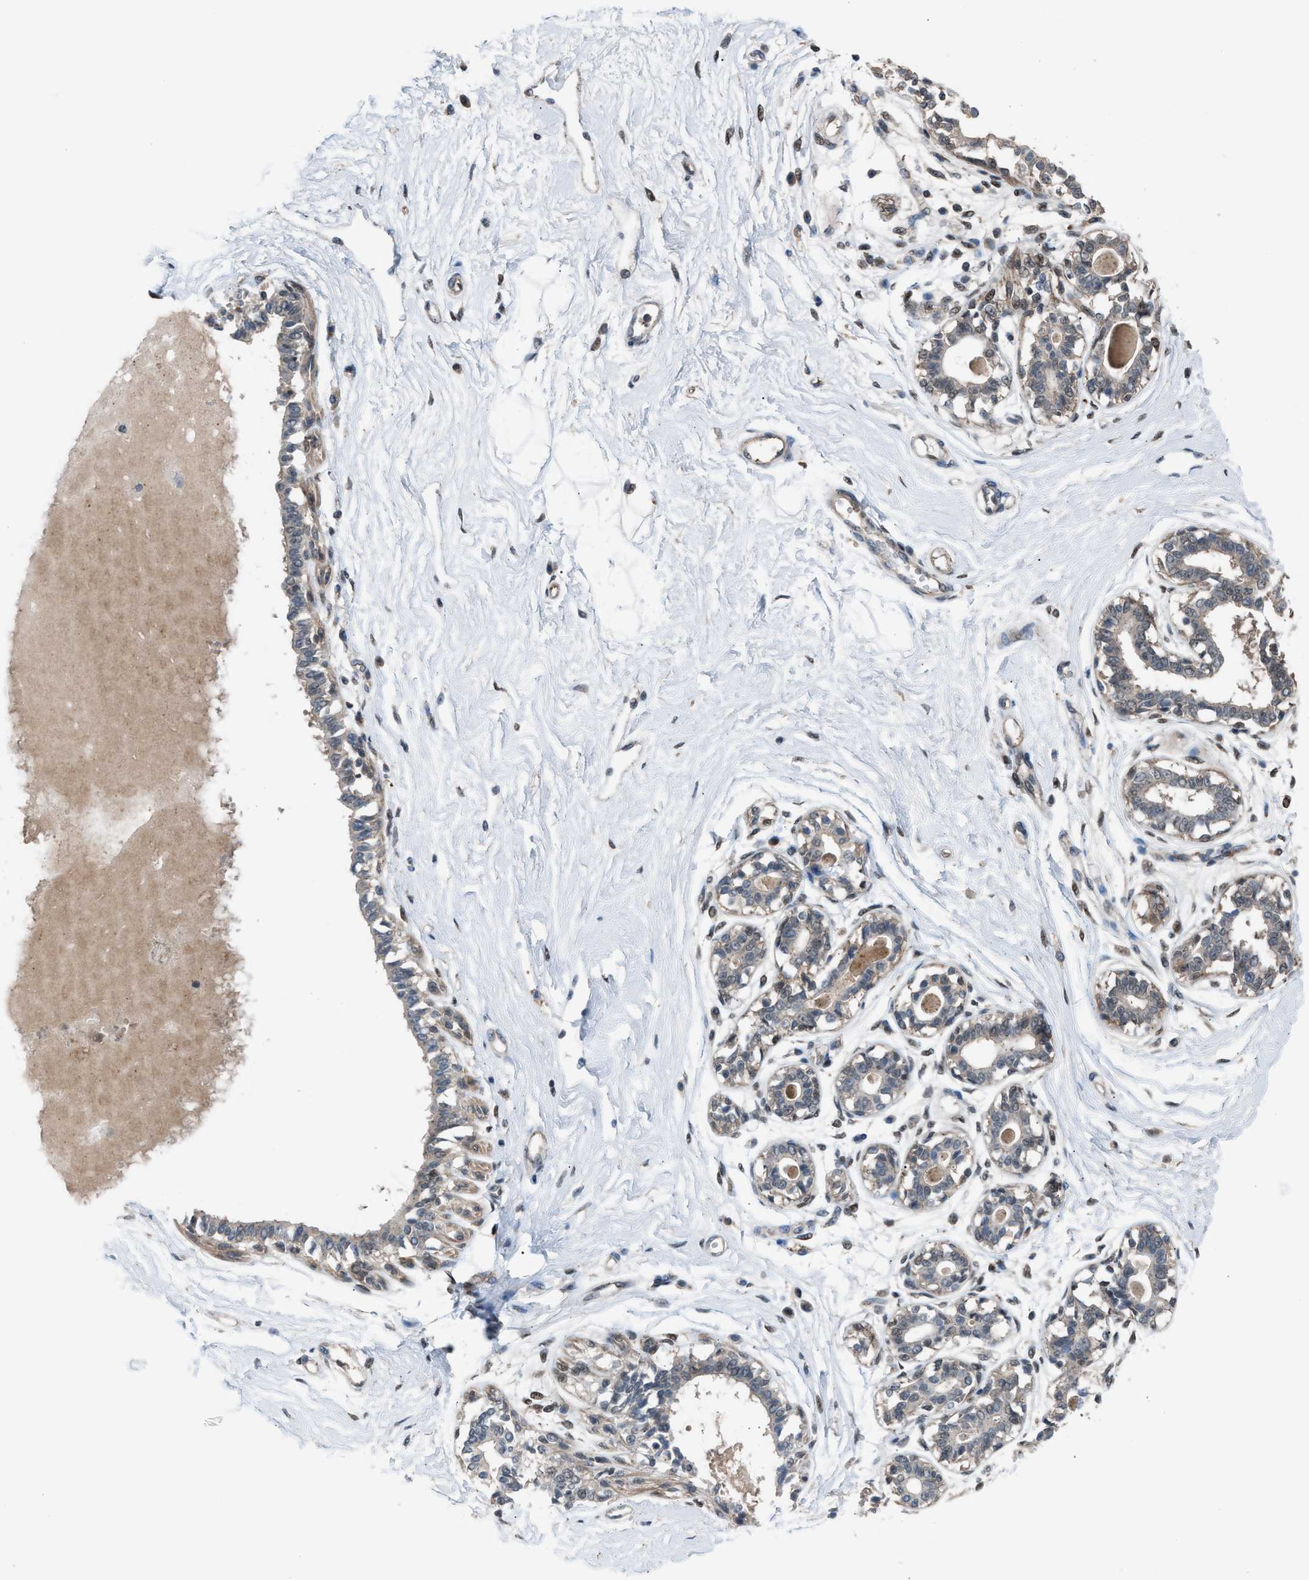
{"staining": {"intensity": "moderate", "quantity": "25%-75%", "location": "cytoplasmic/membranous"}, "tissue": "breast", "cell_type": "Adipocytes", "image_type": "normal", "snomed": [{"axis": "morphology", "description": "Normal tissue, NOS"}, {"axis": "topography", "description": "Breast"}], "caption": "Immunohistochemistry (IHC) (DAB) staining of unremarkable human breast reveals moderate cytoplasmic/membranous protein staining in approximately 25%-75% of adipocytes.", "gene": "CRTC1", "patient": {"sex": "female", "age": 45}}